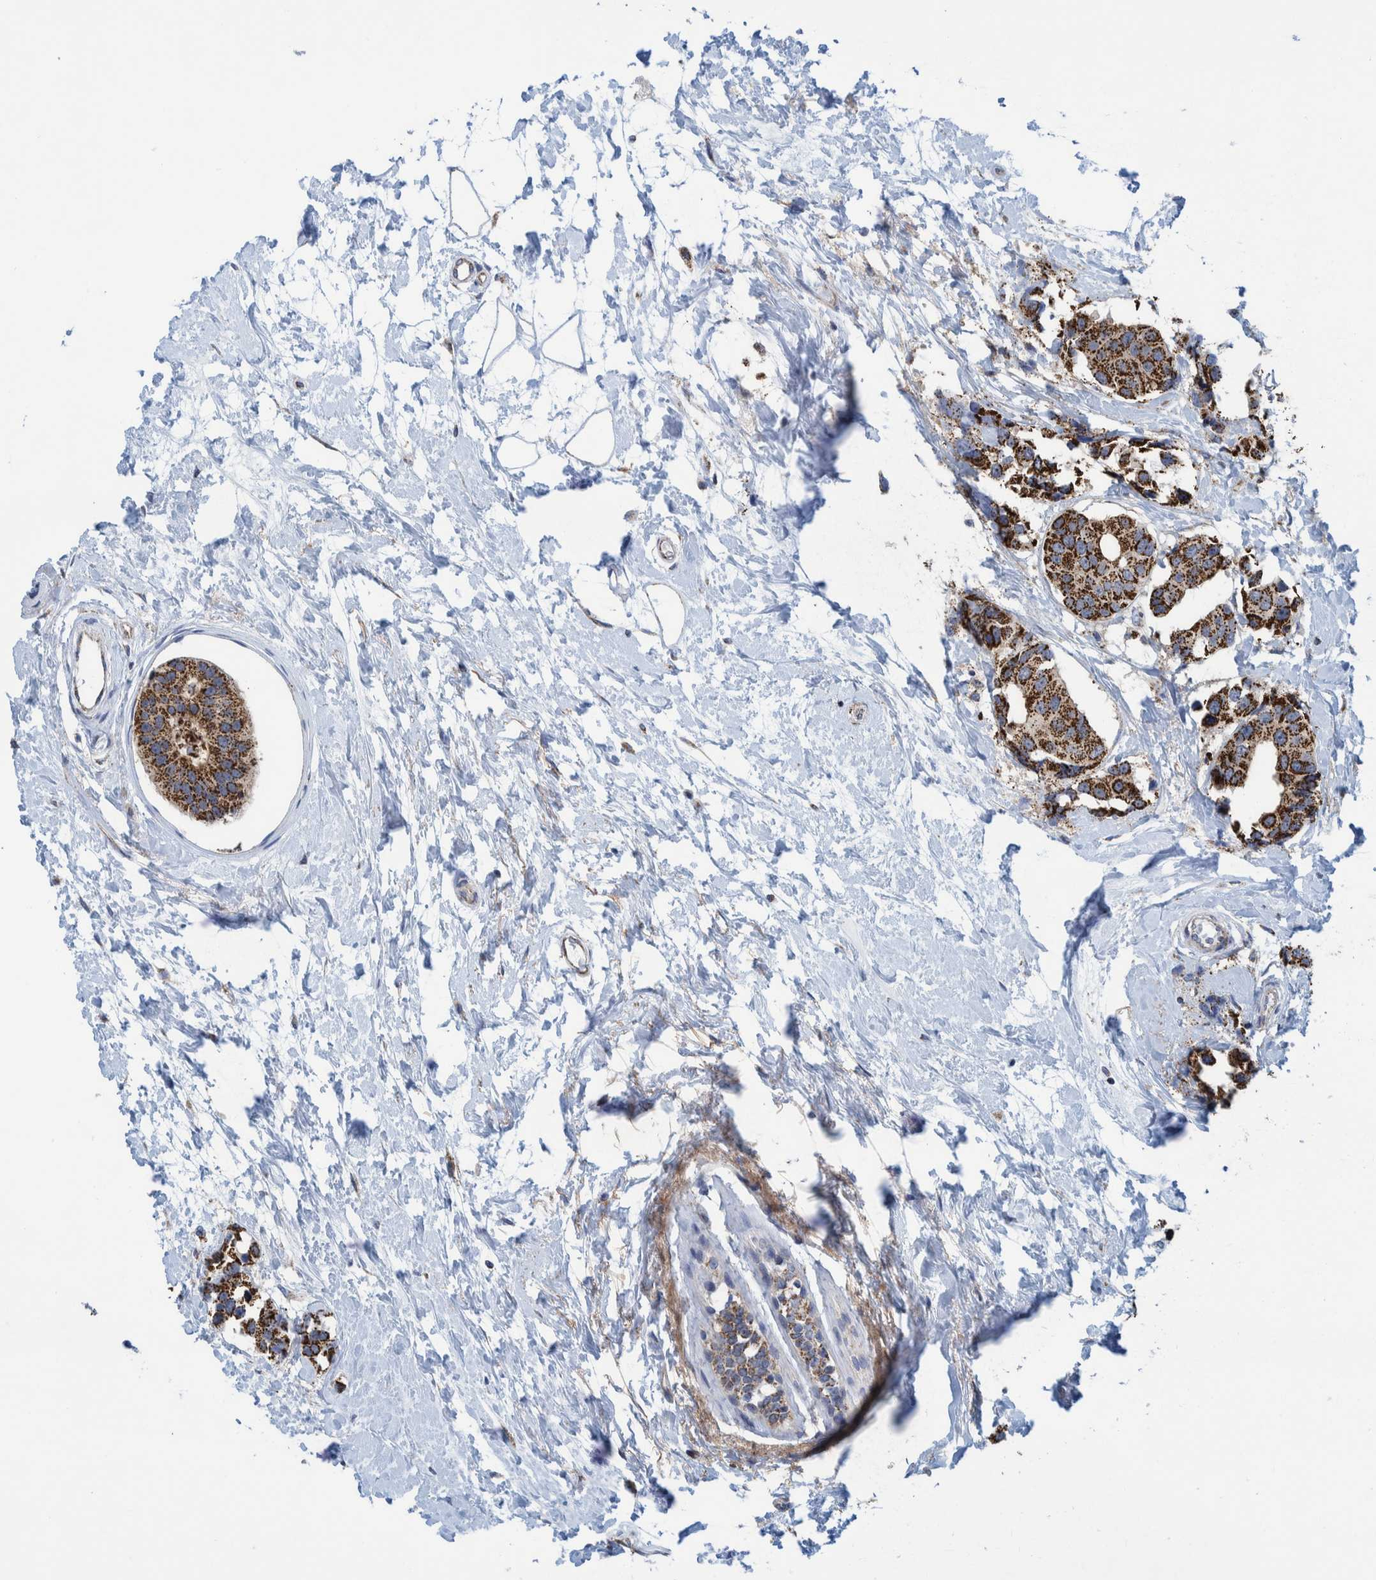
{"staining": {"intensity": "strong", "quantity": ">75%", "location": "cytoplasmic/membranous"}, "tissue": "breast cancer", "cell_type": "Tumor cells", "image_type": "cancer", "snomed": [{"axis": "morphology", "description": "Normal tissue, NOS"}, {"axis": "morphology", "description": "Duct carcinoma"}, {"axis": "topography", "description": "Breast"}], "caption": "Breast cancer (infiltrating ductal carcinoma) tissue displays strong cytoplasmic/membranous expression in about >75% of tumor cells, visualized by immunohistochemistry.", "gene": "MRPS7", "patient": {"sex": "female", "age": 39}}